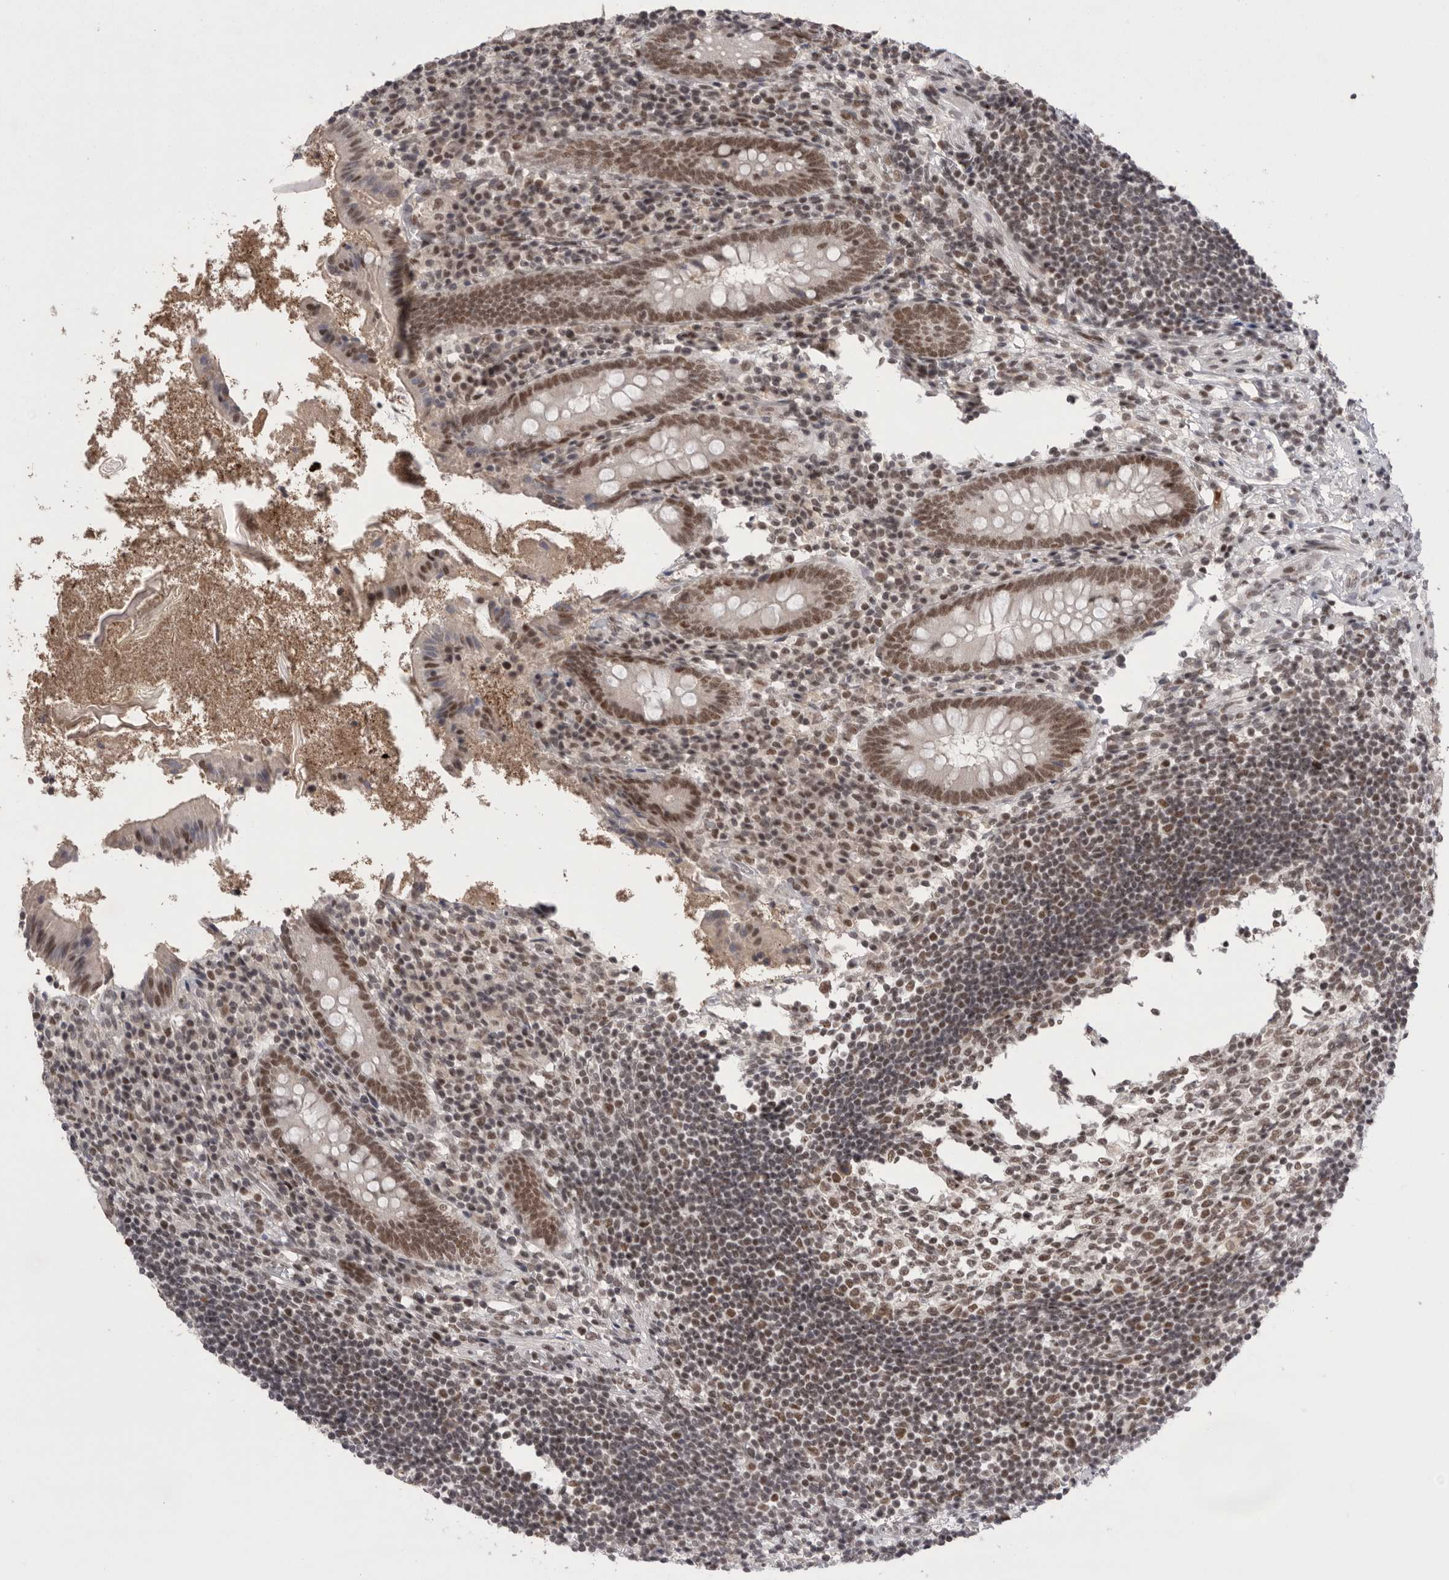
{"staining": {"intensity": "moderate", "quantity": ">75%", "location": "nuclear"}, "tissue": "appendix", "cell_type": "Glandular cells", "image_type": "normal", "snomed": [{"axis": "morphology", "description": "Normal tissue, NOS"}, {"axis": "topography", "description": "Appendix"}], "caption": "Moderate nuclear protein positivity is appreciated in about >75% of glandular cells in appendix.", "gene": "POU5F1", "patient": {"sex": "female", "age": 17}}